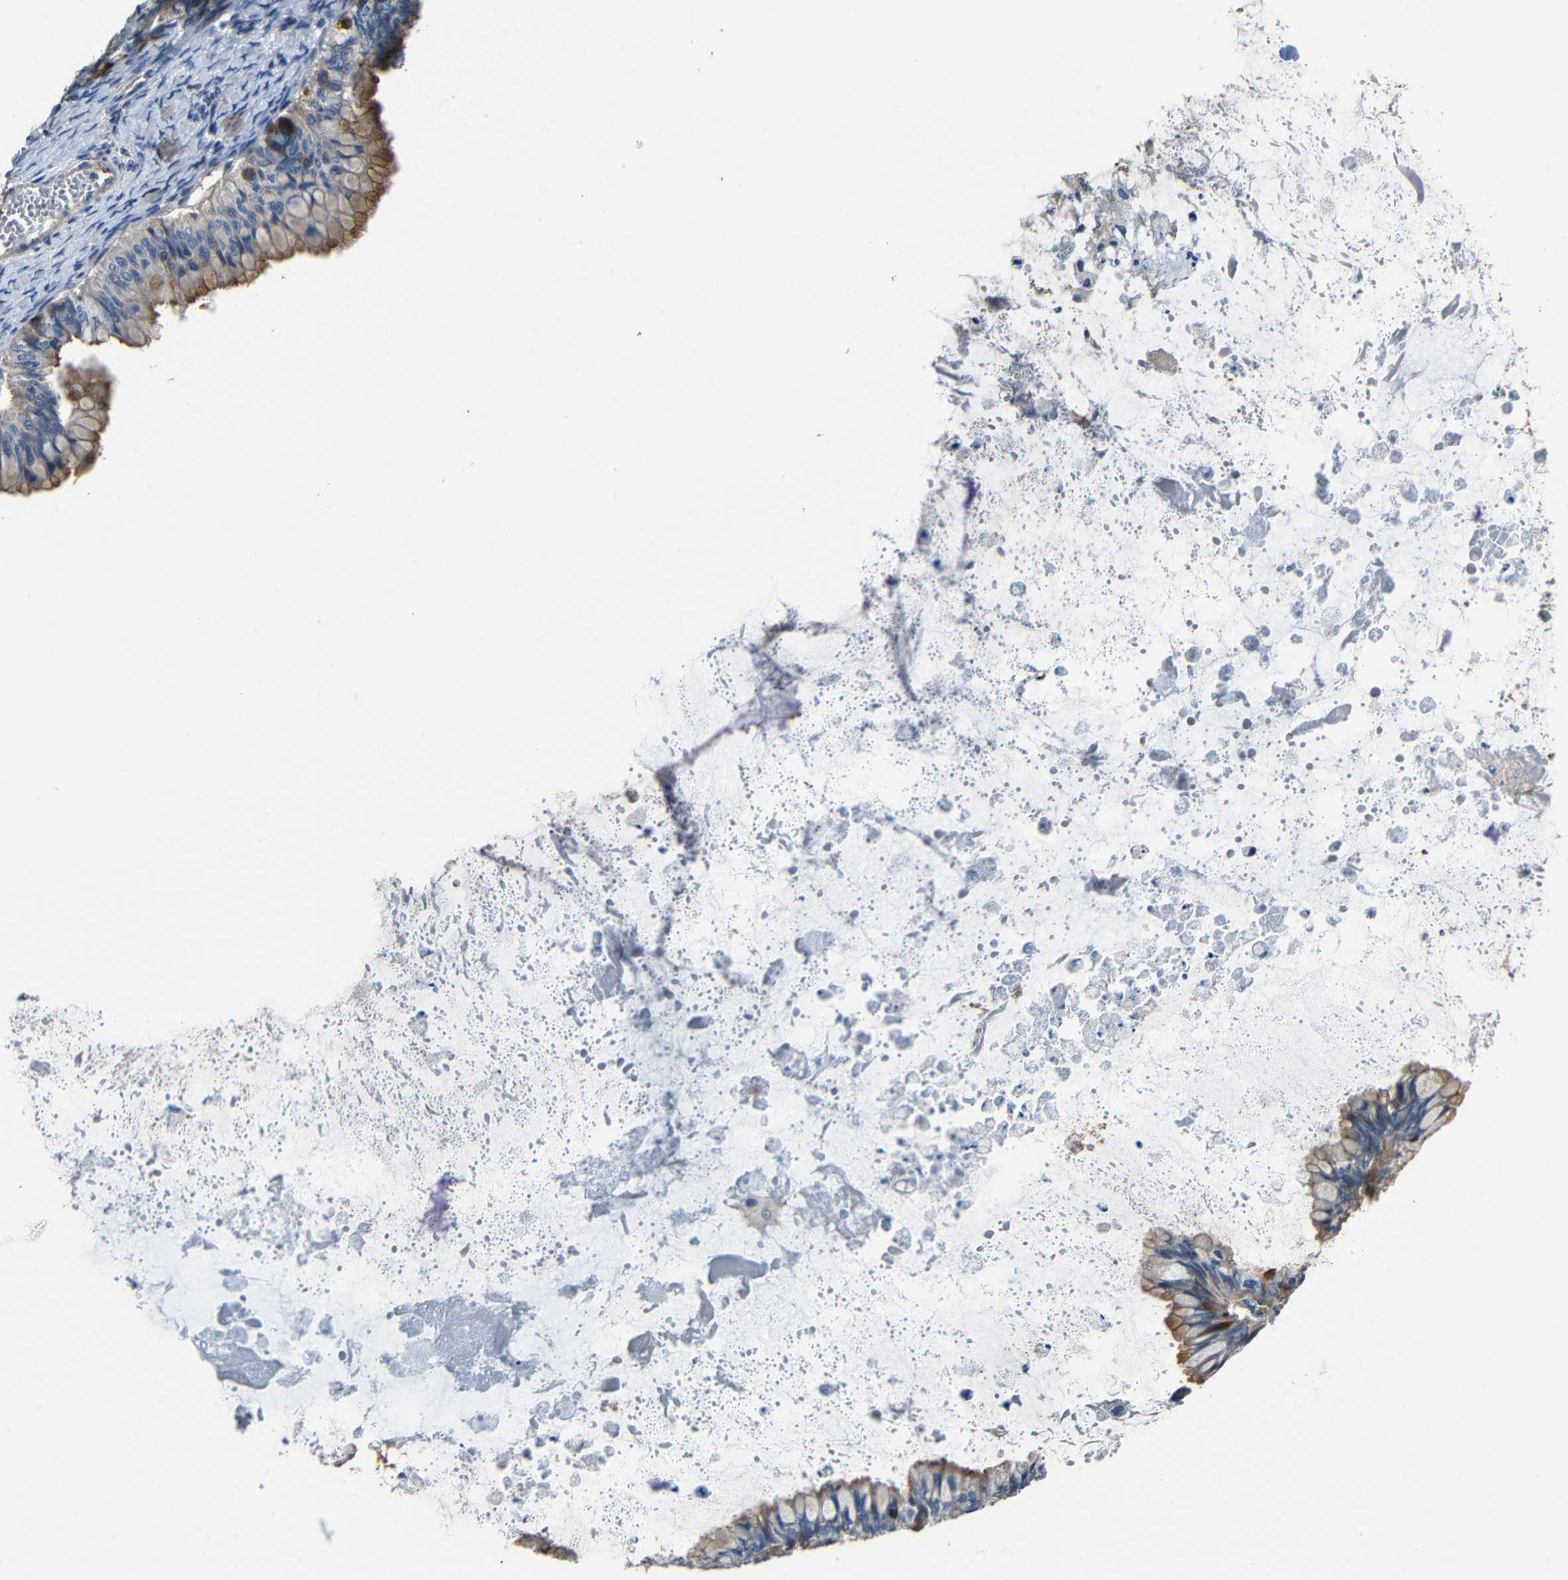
{"staining": {"intensity": "moderate", "quantity": ">75%", "location": "cytoplasmic/membranous"}, "tissue": "ovarian cancer", "cell_type": "Tumor cells", "image_type": "cancer", "snomed": [{"axis": "morphology", "description": "Cystadenocarcinoma, mucinous, NOS"}, {"axis": "topography", "description": "Ovary"}], "caption": "Moderate cytoplasmic/membranous protein expression is present in approximately >75% of tumor cells in ovarian cancer (mucinous cystadenocarcinoma). (IHC, brightfield microscopy, high magnification).", "gene": "GDI1", "patient": {"sex": "female", "age": 80}}